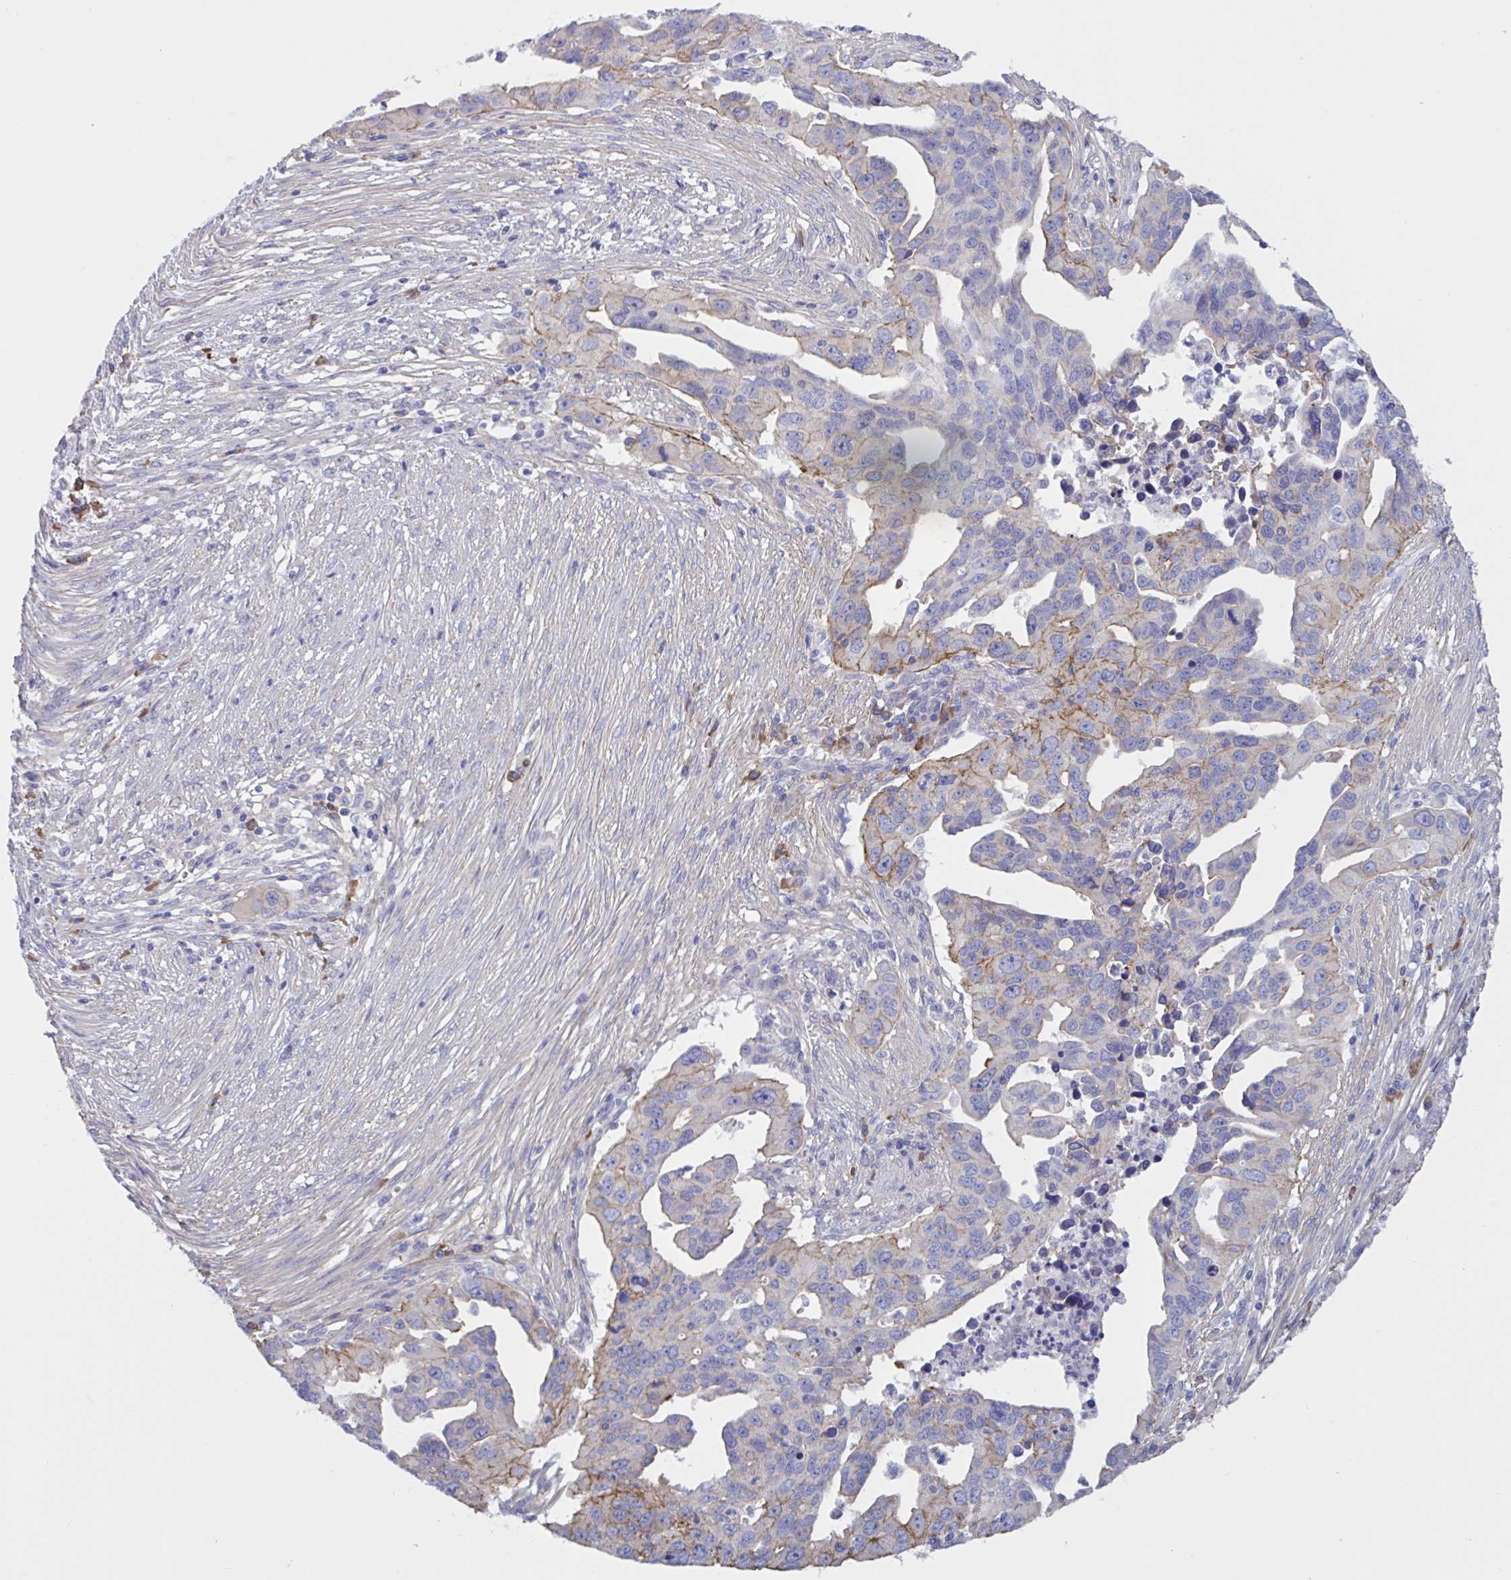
{"staining": {"intensity": "moderate", "quantity": "<25%", "location": "cytoplasmic/membranous"}, "tissue": "ovarian cancer", "cell_type": "Tumor cells", "image_type": "cancer", "snomed": [{"axis": "morphology", "description": "Carcinoma, endometroid"}, {"axis": "morphology", "description": "Cystadenocarcinoma, serous, NOS"}, {"axis": "topography", "description": "Ovary"}], "caption": "Immunohistochemistry (IHC) micrograph of neoplastic tissue: ovarian endometroid carcinoma stained using immunohistochemistry shows low levels of moderate protein expression localized specifically in the cytoplasmic/membranous of tumor cells, appearing as a cytoplasmic/membranous brown color.", "gene": "SLC66A1", "patient": {"sex": "female", "age": 45}}